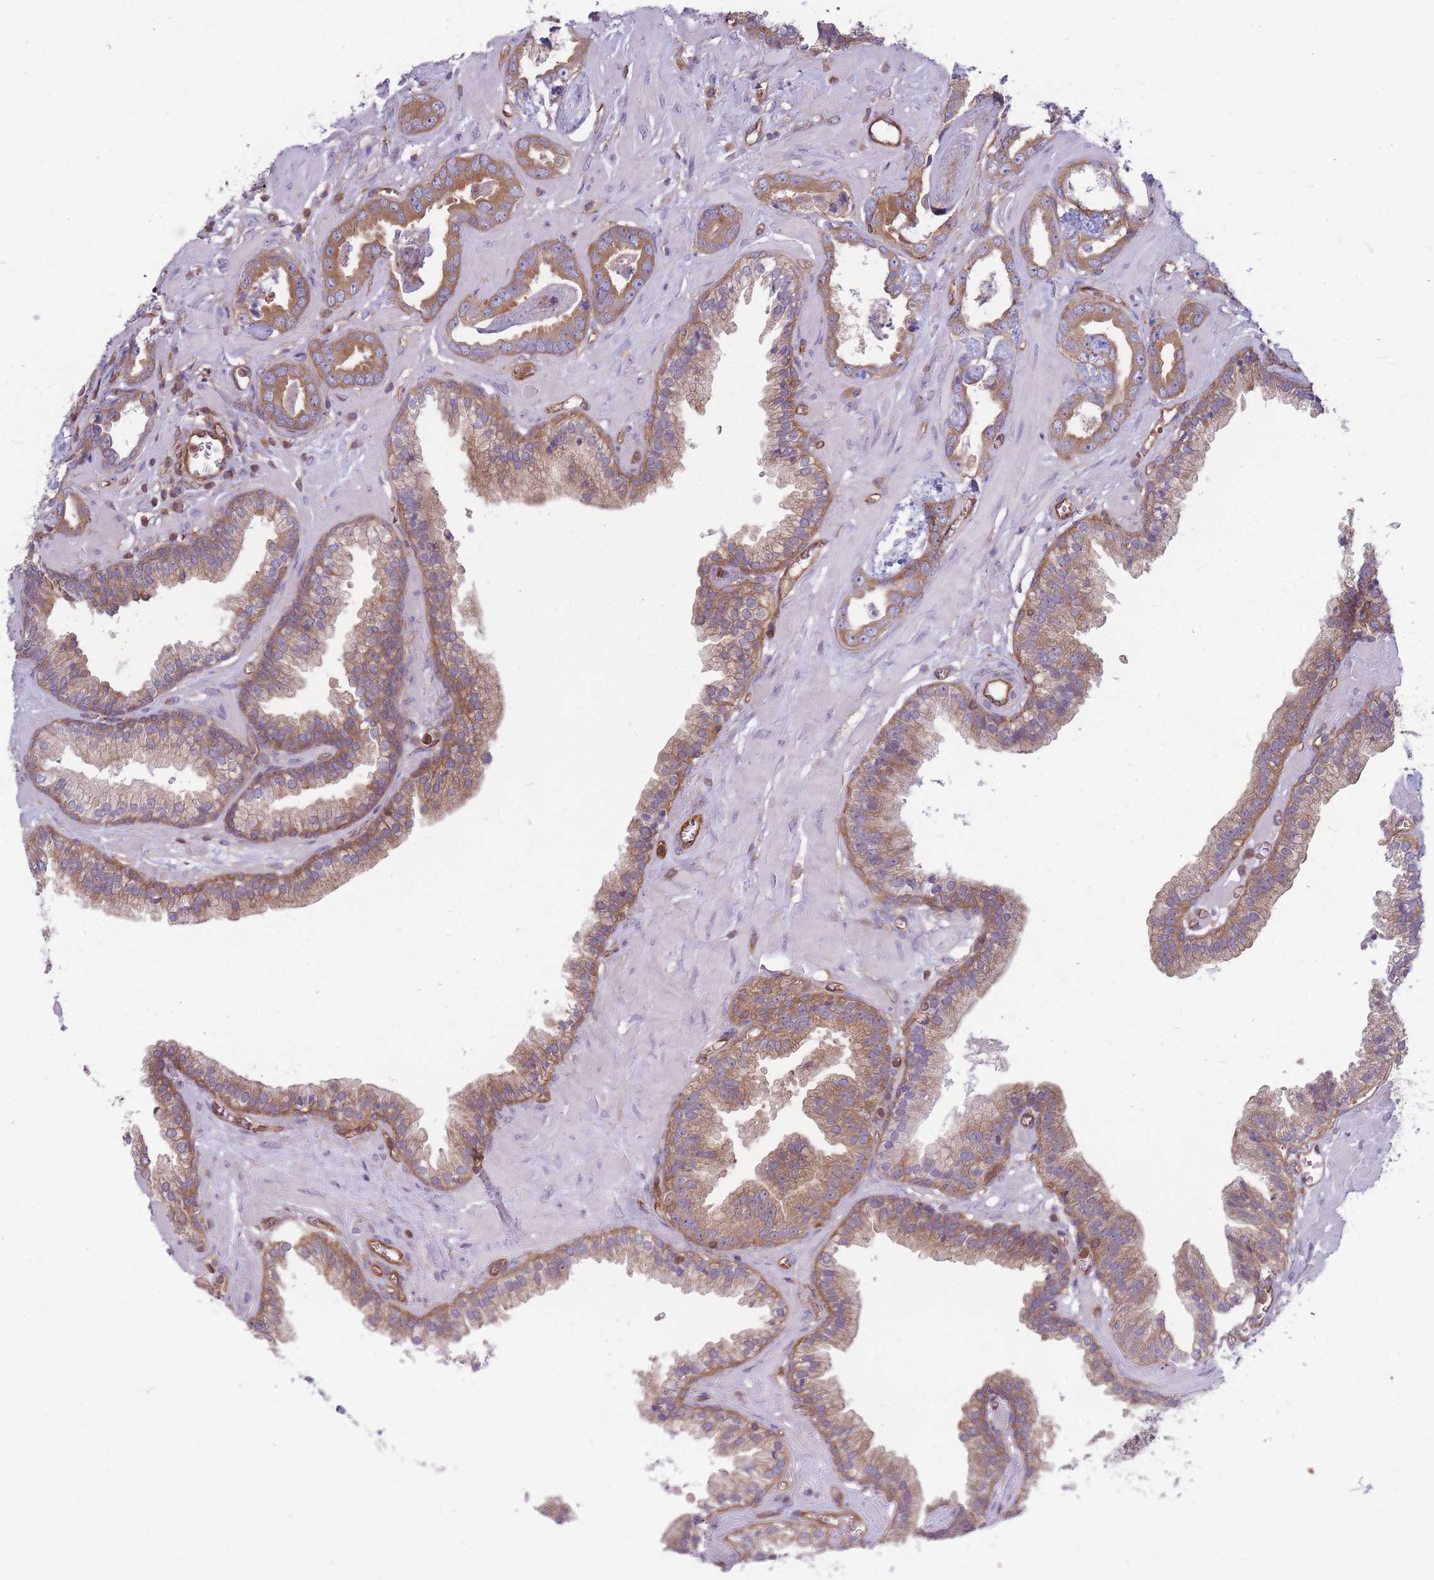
{"staining": {"intensity": "moderate", "quantity": ">75%", "location": "cytoplasmic/membranous"}, "tissue": "prostate cancer", "cell_type": "Tumor cells", "image_type": "cancer", "snomed": [{"axis": "morphology", "description": "Adenocarcinoma, Low grade"}, {"axis": "topography", "description": "Prostate"}], "caption": "There is medium levels of moderate cytoplasmic/membranous positivity in tumor cells of prostate cancer, as demonstrated by immunohistochemical staining (brown color).", "gene": "GGA1", "patient": {"sex": "male", "age": 60}}